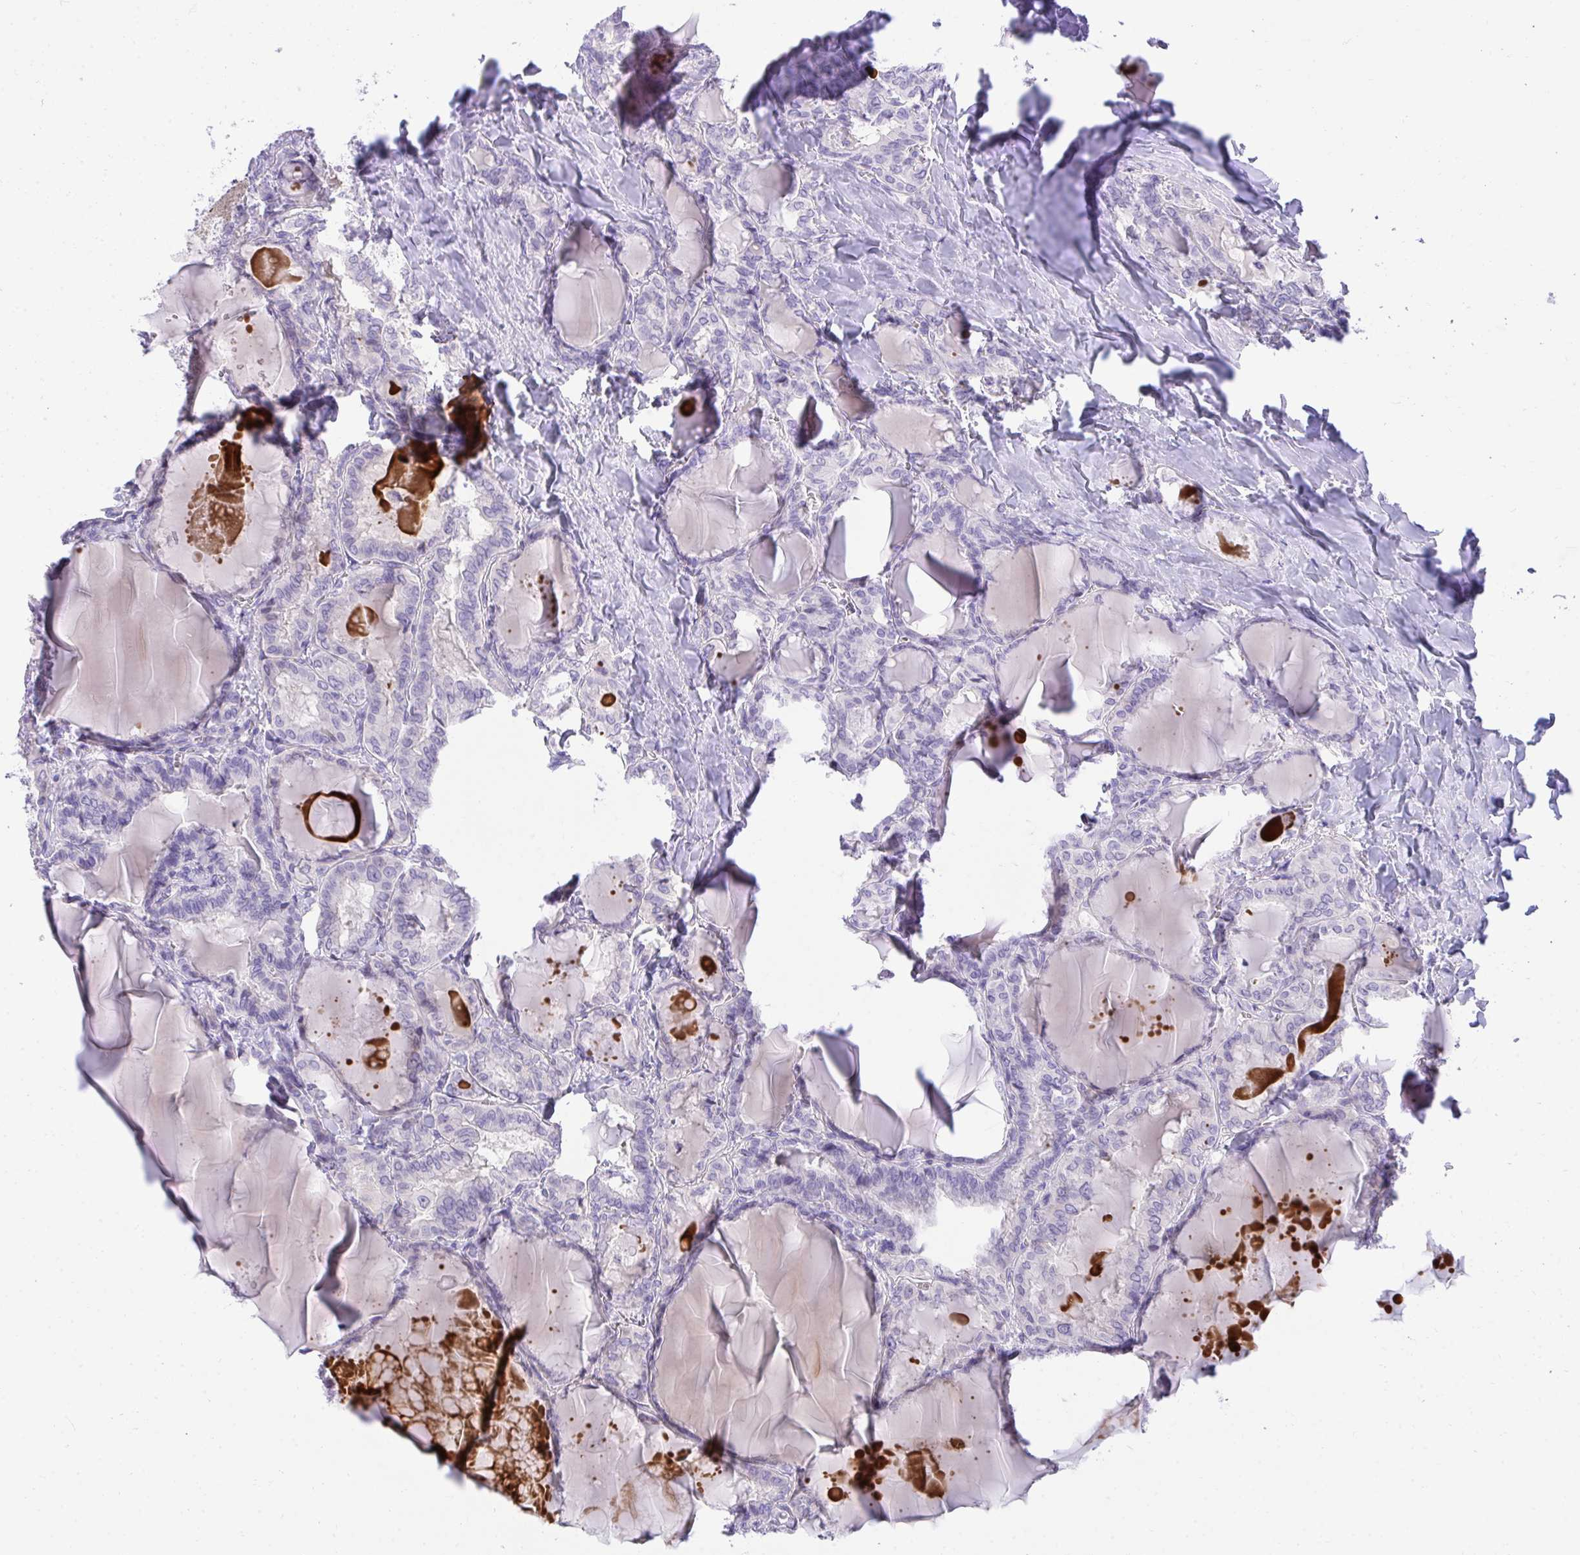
{"staining": {"intensity": "negative", "quantity": "none", "location": "none"}, "tissue": "thyroid cancer", "cell_type": "Tumor cells", "image_type": "cancer", "snomed": [{"axis": "morphology", "description": "Papillary adenocarcinoma, NOS"}, {"axis": "topography", "description": "Thyroid gland"}], "caption": "Immunohistochemistry of thyroid papillary adenocarcinoma shows no positivity in tumor cells.", "gene": "TMCO5A", "patient": {"sex": "female", "age": 46}}